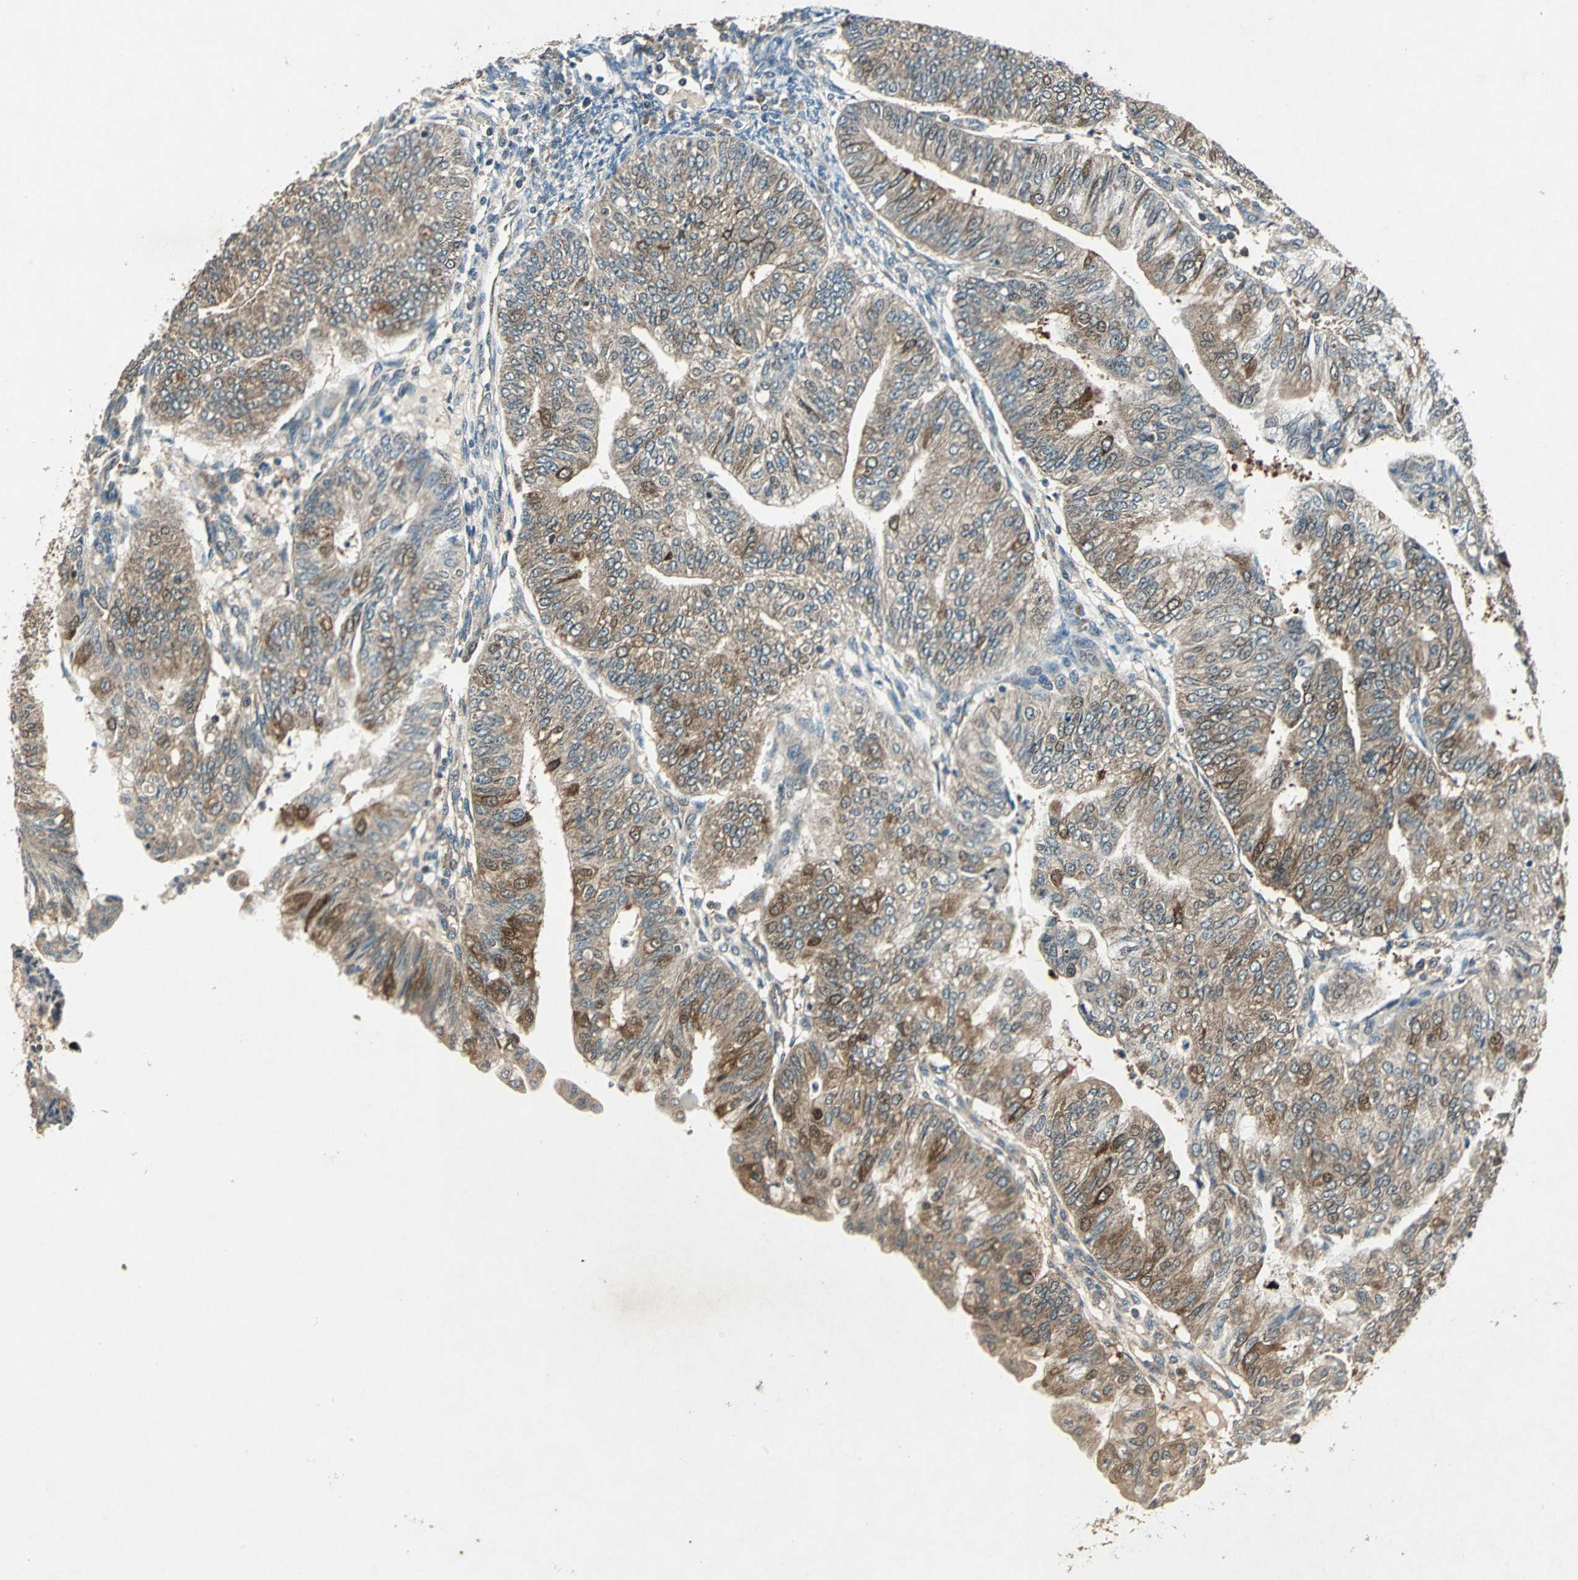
{"staining": {"intensity": "moderate", "quantity": ">75%", "location": "cytoplasmic/membranous"}, "tissue": "endometrial cancer", "cell_type": "Tumor cells", "image_type": "cancer", "snomed": [{"axis": "morphology", "description": "Adenocarcinoma, NOS"}, {"axis": "topography", "description": "Endometrium"}], "caption": "Endometrial cancer (adenocarcinoma) was stained to show a protein in brown. There is medium levels of moderate cytoplasmic/membranous expression in about >75% of tumor cells. (Brightfield microscopy of DAB IHC at high magnification).", "gene": "AHSA1", "patient": {"sex": "female", "age": 59}}